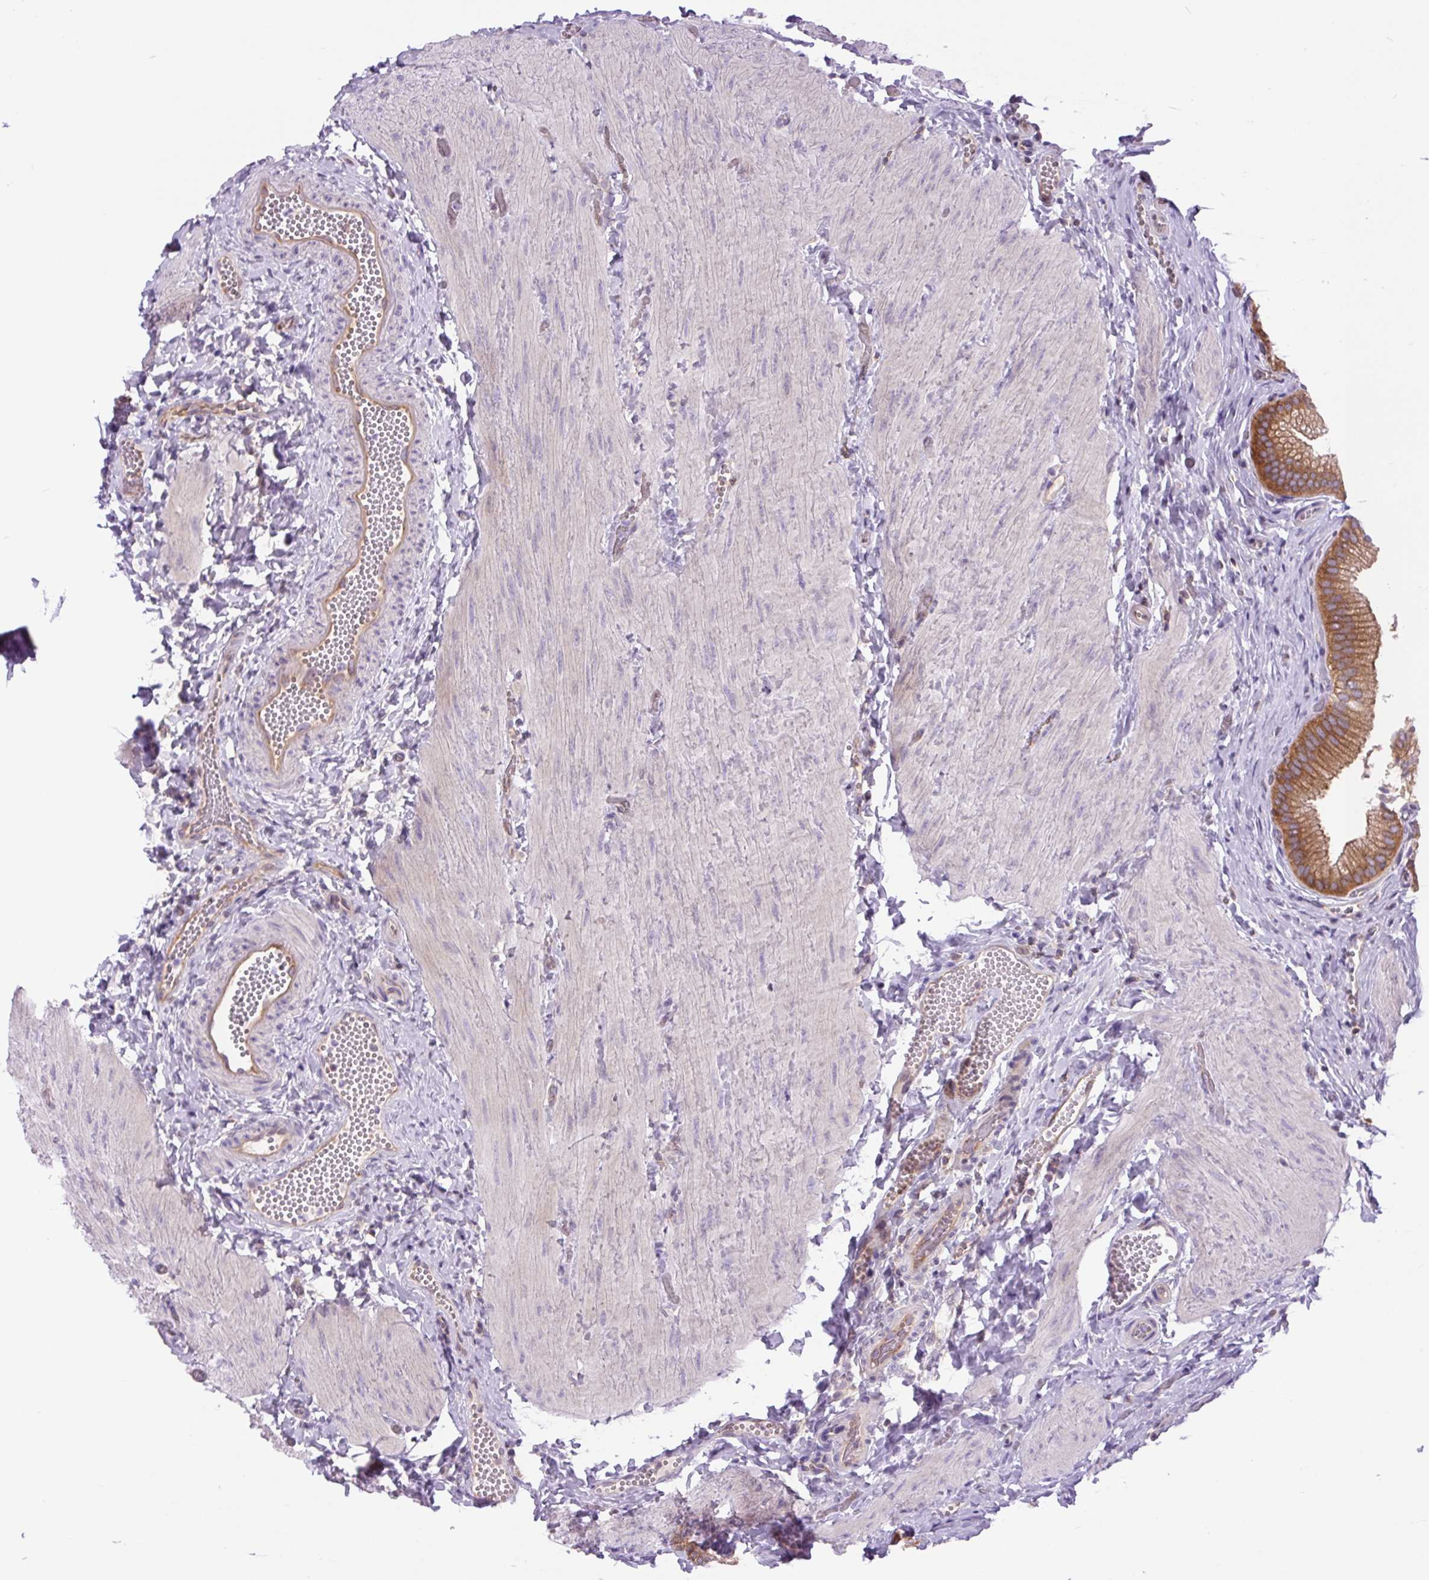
{"staining": {"intensity": "moderate", "quantity": ">75%", "location": "cytoplasmic/membranous"}, "tissue": "gallbladder", "cell_type": "Glandular cells", "image_type": "normal", "snomed": [{"axis": "morphology", "description": "Normal tissue, NOS"}, {"axis": "topography", "description": "Gallbladder"}], "caption": "This histopathology image reveals normal gallbladder stained with immunohistochemistry (IHC) to label a protein in brown. The cytoplasmic/membranous of glandular cells show moderate positivity for the protein. Nuclei are counter-stained blue.", "gene": "MINK1", "patient": {"sex": "male", "age": 17}}